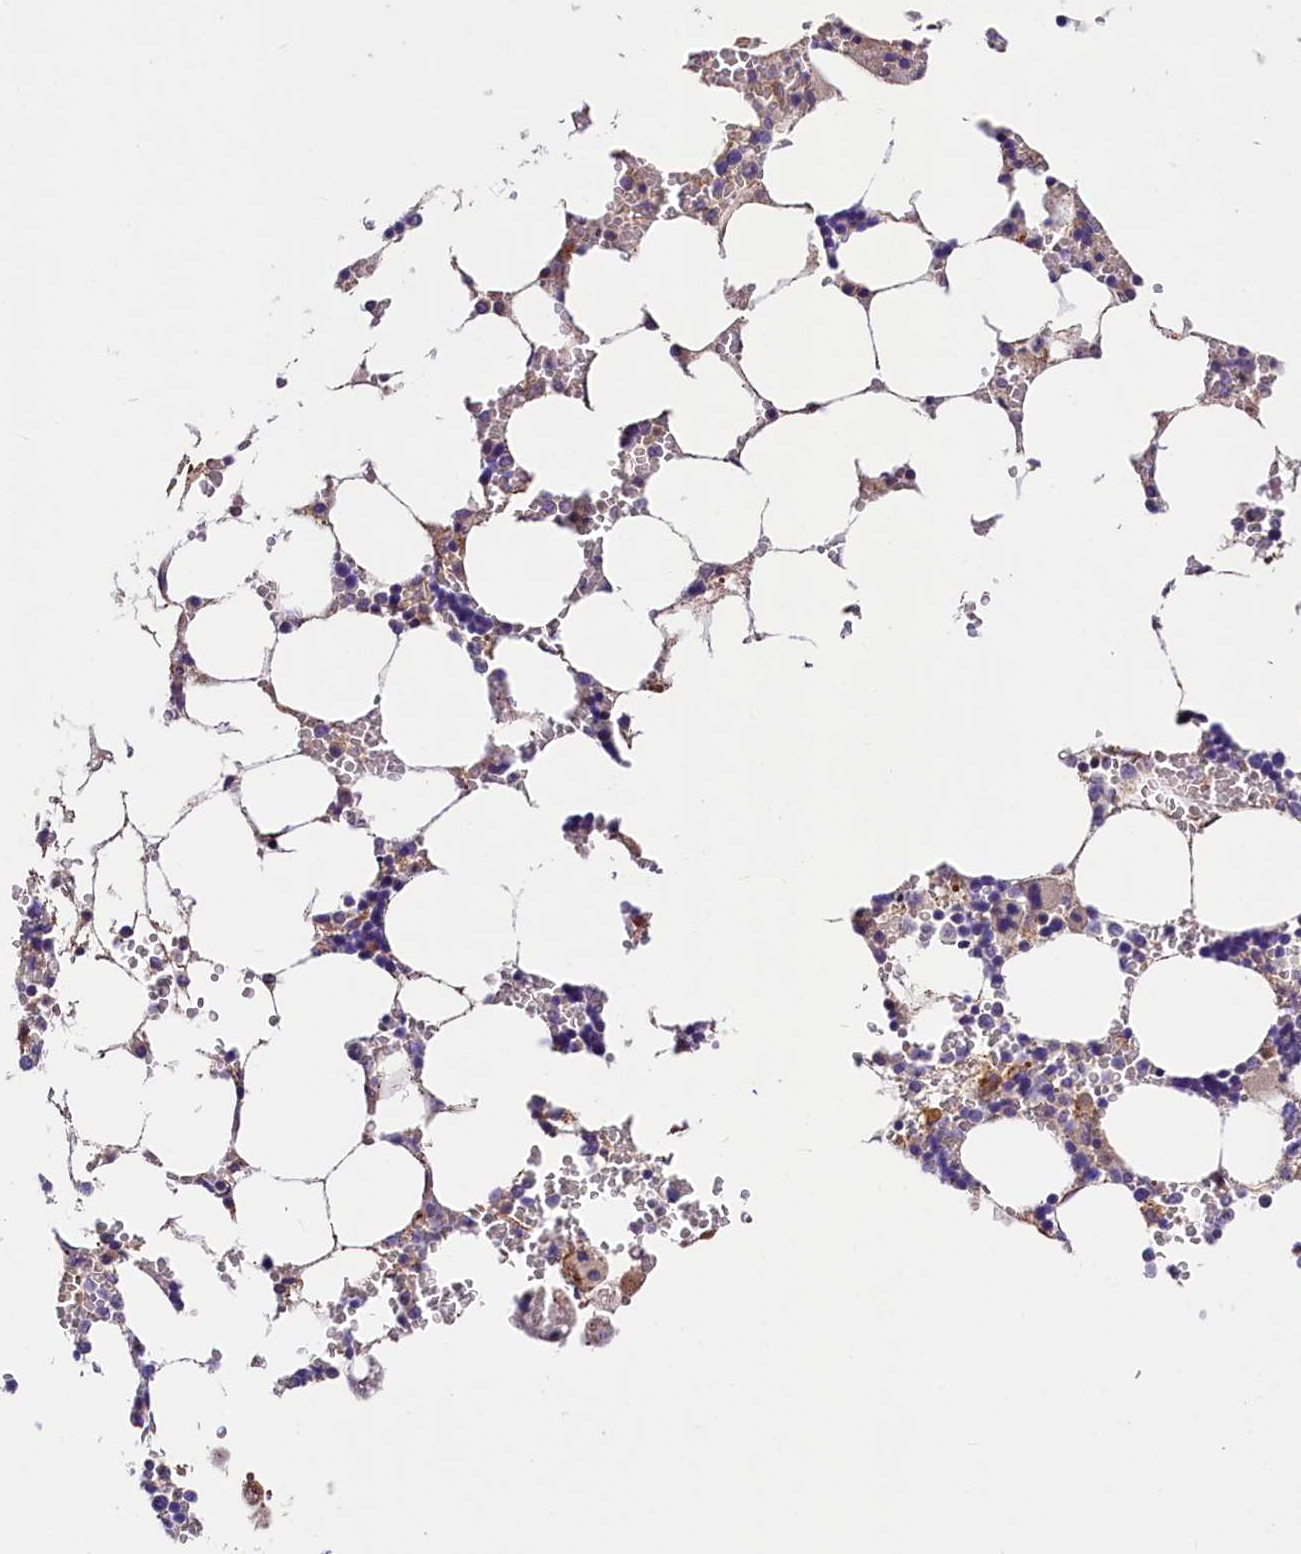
{"staining": {"intensity": "moderate", "quantity": "<25%", "location": "cytoplasmic/membranous"}, "tissue": "bone marrow", "cell_type": "Hematopoietic cells", "image_type": "normal", "snomed": [{"axis": "morphology", "description": "Normal tissue, NOS"}, {"axis": "topography", "description": "Bone marrow"}], "caption": "This photomicrograph demonstrates immunohistochemistry (IHC) staining of unremarkable bone marrow, with low moderate cytoplasmic/membranous expression in approximately <25% of hematopoietic cells.", "gene": "ARMC6", "patient": {"sex": "male", "age": 64}}